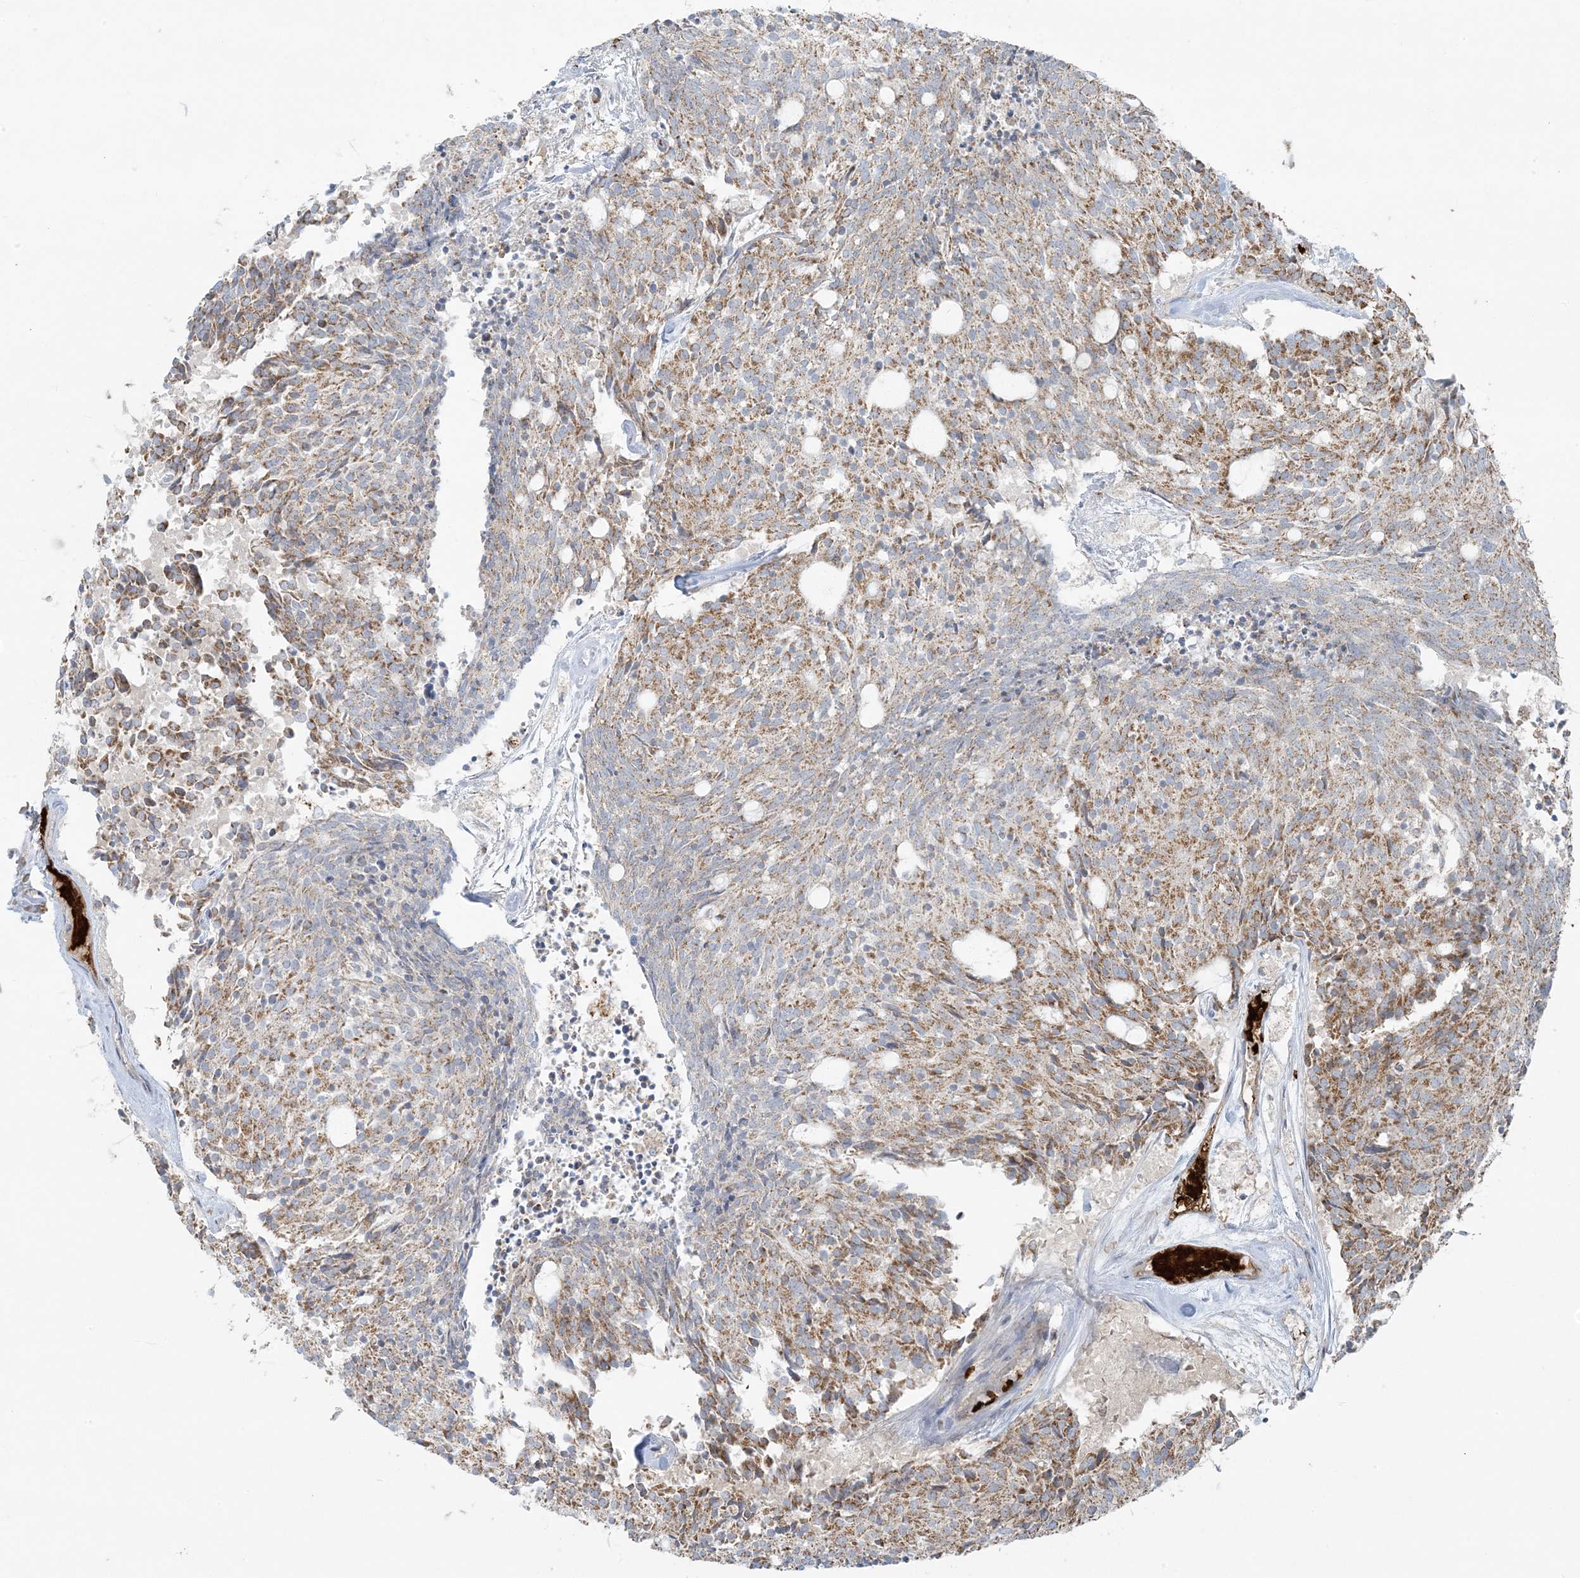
{"staining": {"intensity": "moderate", "quantity": ">75%", "location": "cytoplasmic/membranous"}, "tissue": "carcinoid", "cell_type": "Tumor cells", "image_type": "cancer", "snomed": [{"axis": "morphology", "description": "Carcinoid, malignant, NOS"}, {"axis": "topography", "description": "Pancreas"}], "caption": "Tumor cells exhibit medium levels of moderate cytoplasmic/membranous staining in approximately >75% of cells in human malignant carcinoid. (IHC, brightfield microscopy, high magnification).", "gene": "PIK3R4", "patient": {"sex": "female", "age": 54}}